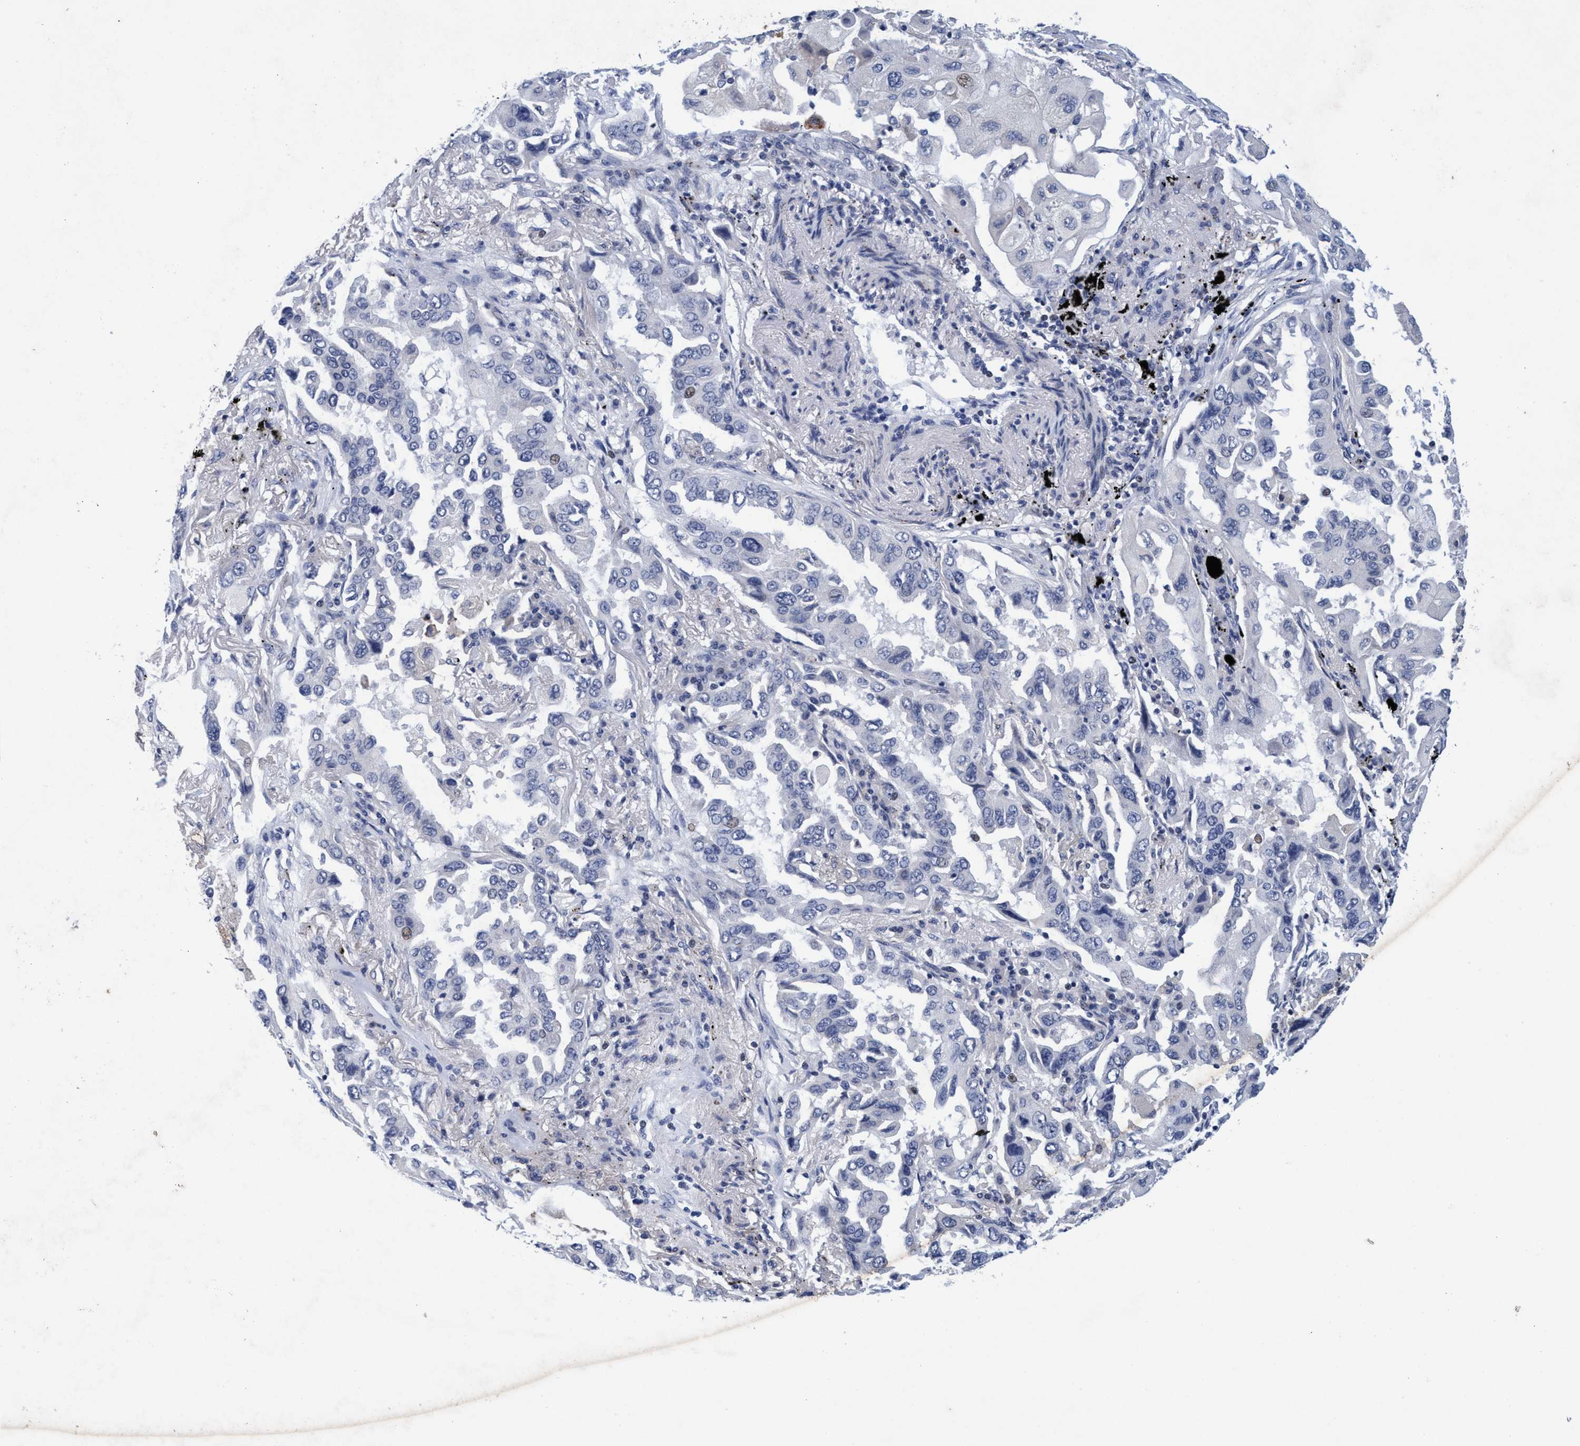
{"staining": {"intensity": "negative", "quantity": "none", "location": "none"}, "tissue": "lung cancer", "cell_type": "Tumor cells", "image_type": "cancer", "snomed": [{"axis": "morphology", "description": "Adenocarcinoma, NOS"}, {"axis": "topography", "description": "Lung"}], "caption": "The image shows no significant expression in tumor cells of lung cancer.", "gene": "GRB14", "patient": {"sex": "female", "age": 65}}